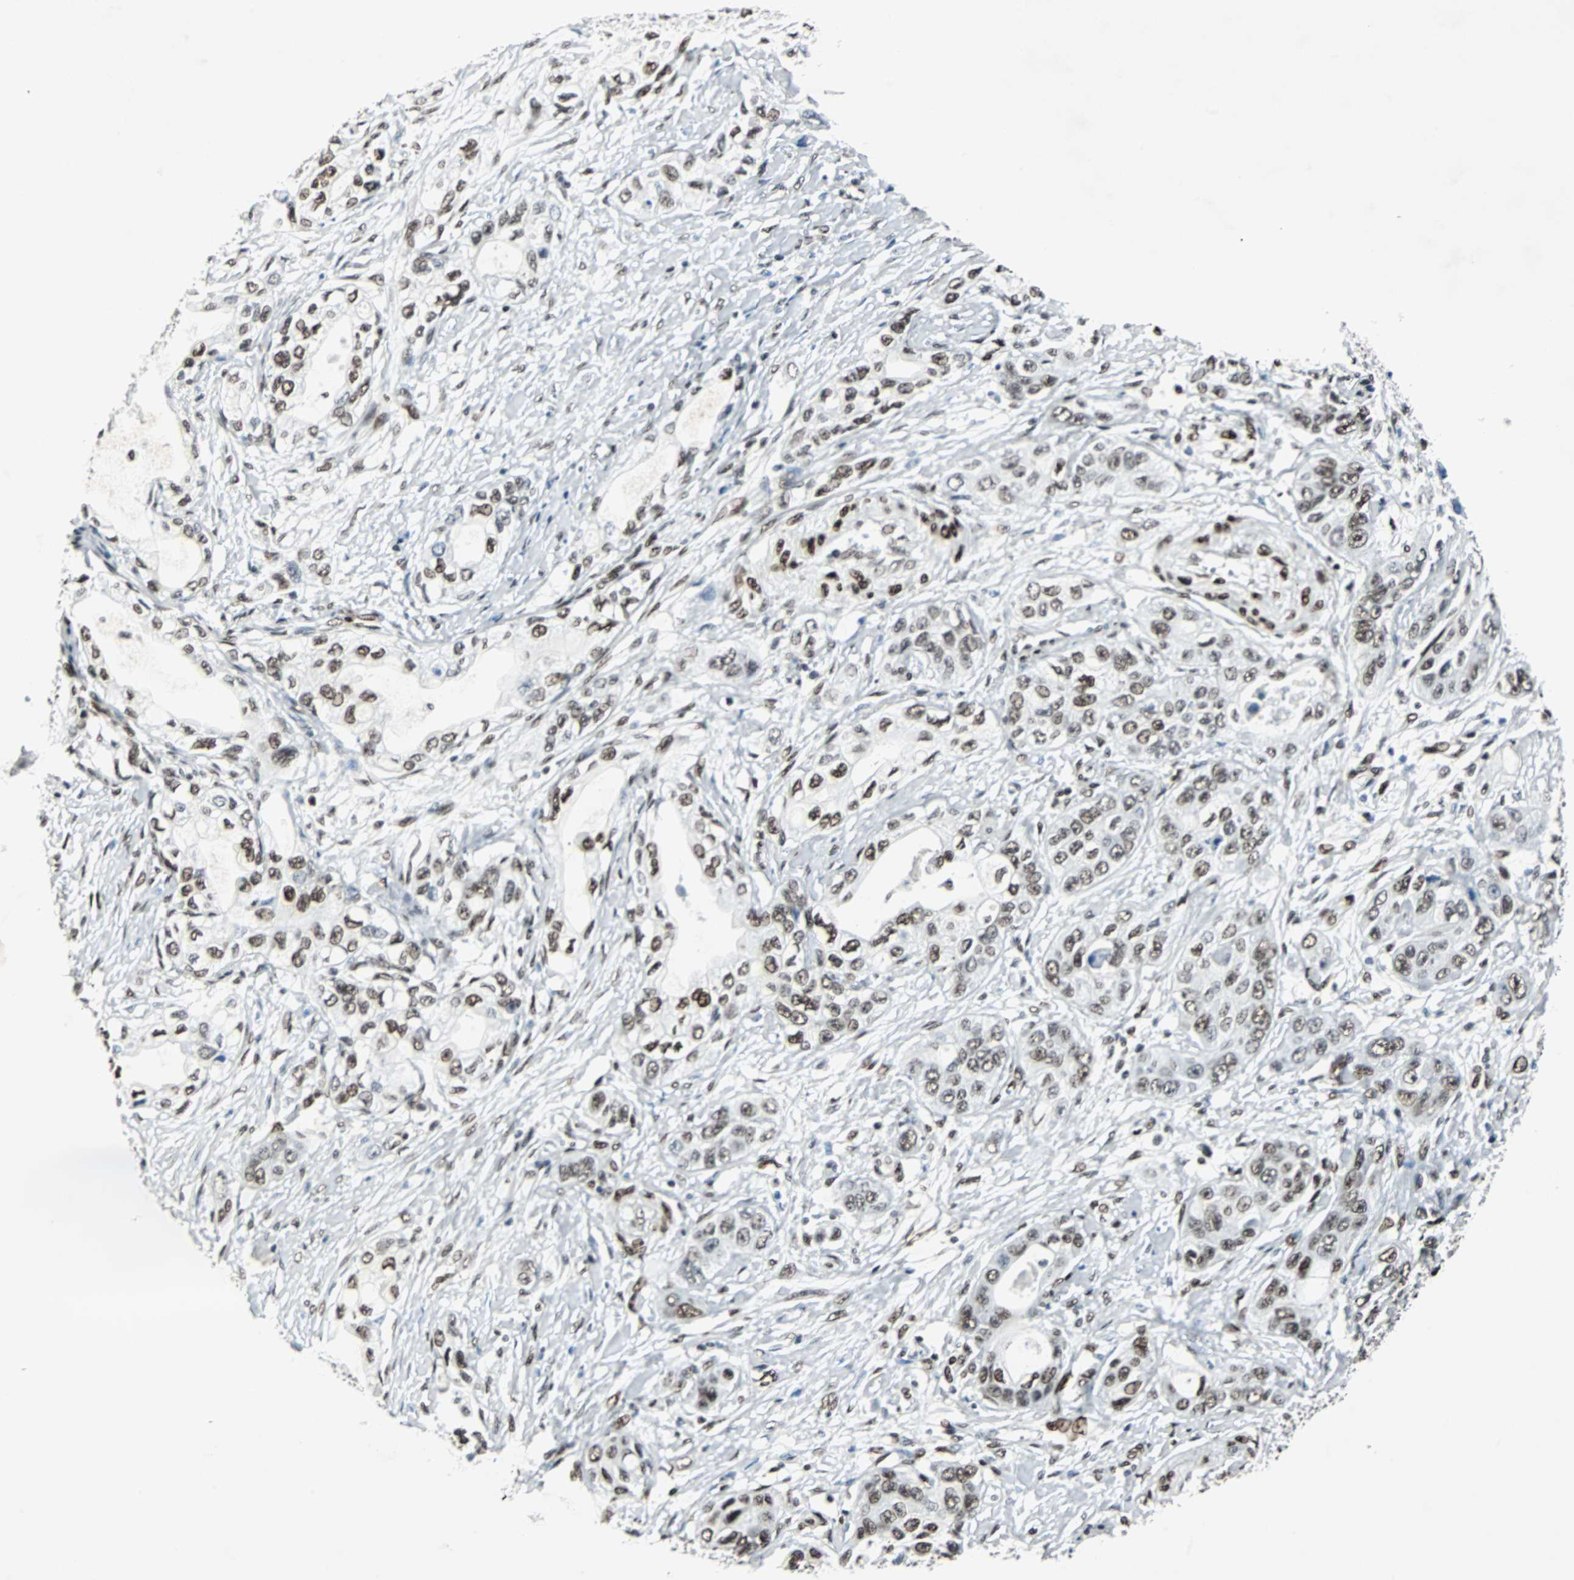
{"staining": {"intensity": "moderate", "quantity": ">75%", "location": "nuclear"}, "tissue": "pancreatic cancer", "cell_type": "Tumor cells", "image_type": "cancer", "snomed": [{"axis": "morphology", "description": "Adenocarcinoma, NOS"}, {"axis": "topography", "description": "Pancreas"}], "caption": "This image displays immunohistochemistry staining of human pancreatic adenocarcinoma, with medium moderate nuclear staining in about >75% of tumor cells.", "gene": "MEF2D", "patient": {"sex": "female", "age": 70}}